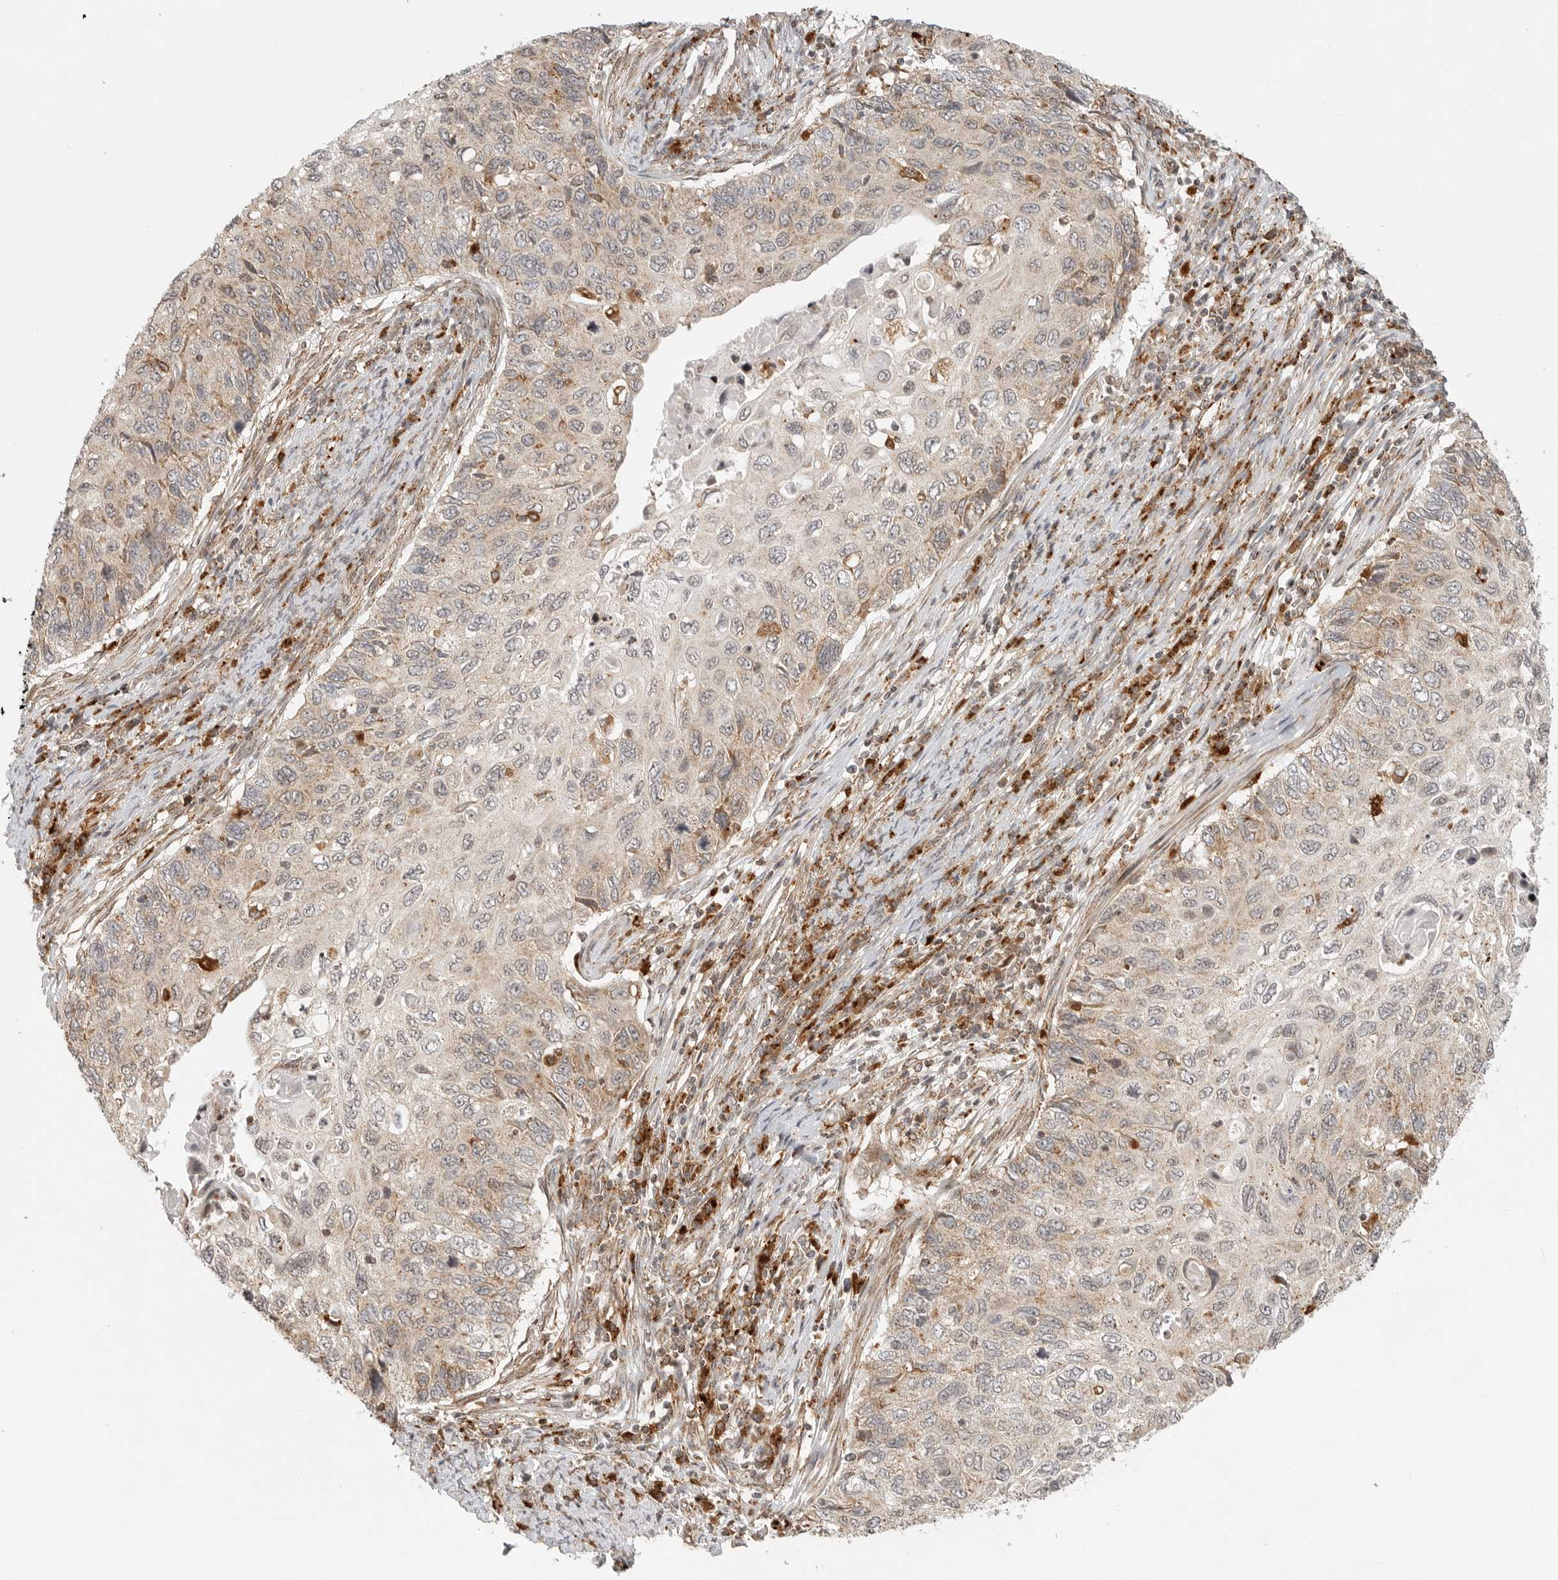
{"staining": {"intensity": "weak", "quantity": "25%-75%", "location": "cytoplasmic/membranous"}, "tissue": "cervical cancer", "cell_type": "Tumor cells", "image_type": "cancer", "snomed": [{"axis": "morphology", "description": "Squamous cell carcinoma, NOS"}, {"axis": "topography", "description": "Cervix"}], "caption": "A histopathology image of human cervical squamous cell carcinoma stained for a protein exhibits weak cytoplasmic/membranous brown staining in tumor cells. The staining is performed using DAB (3,3'-diaminobenzidine) brown chromogen to label protein expression. The nuclei are counter-stained blue using hematoxylin.", "gene": "IDUA", "patient": {"sex": "female", "age": 70}}